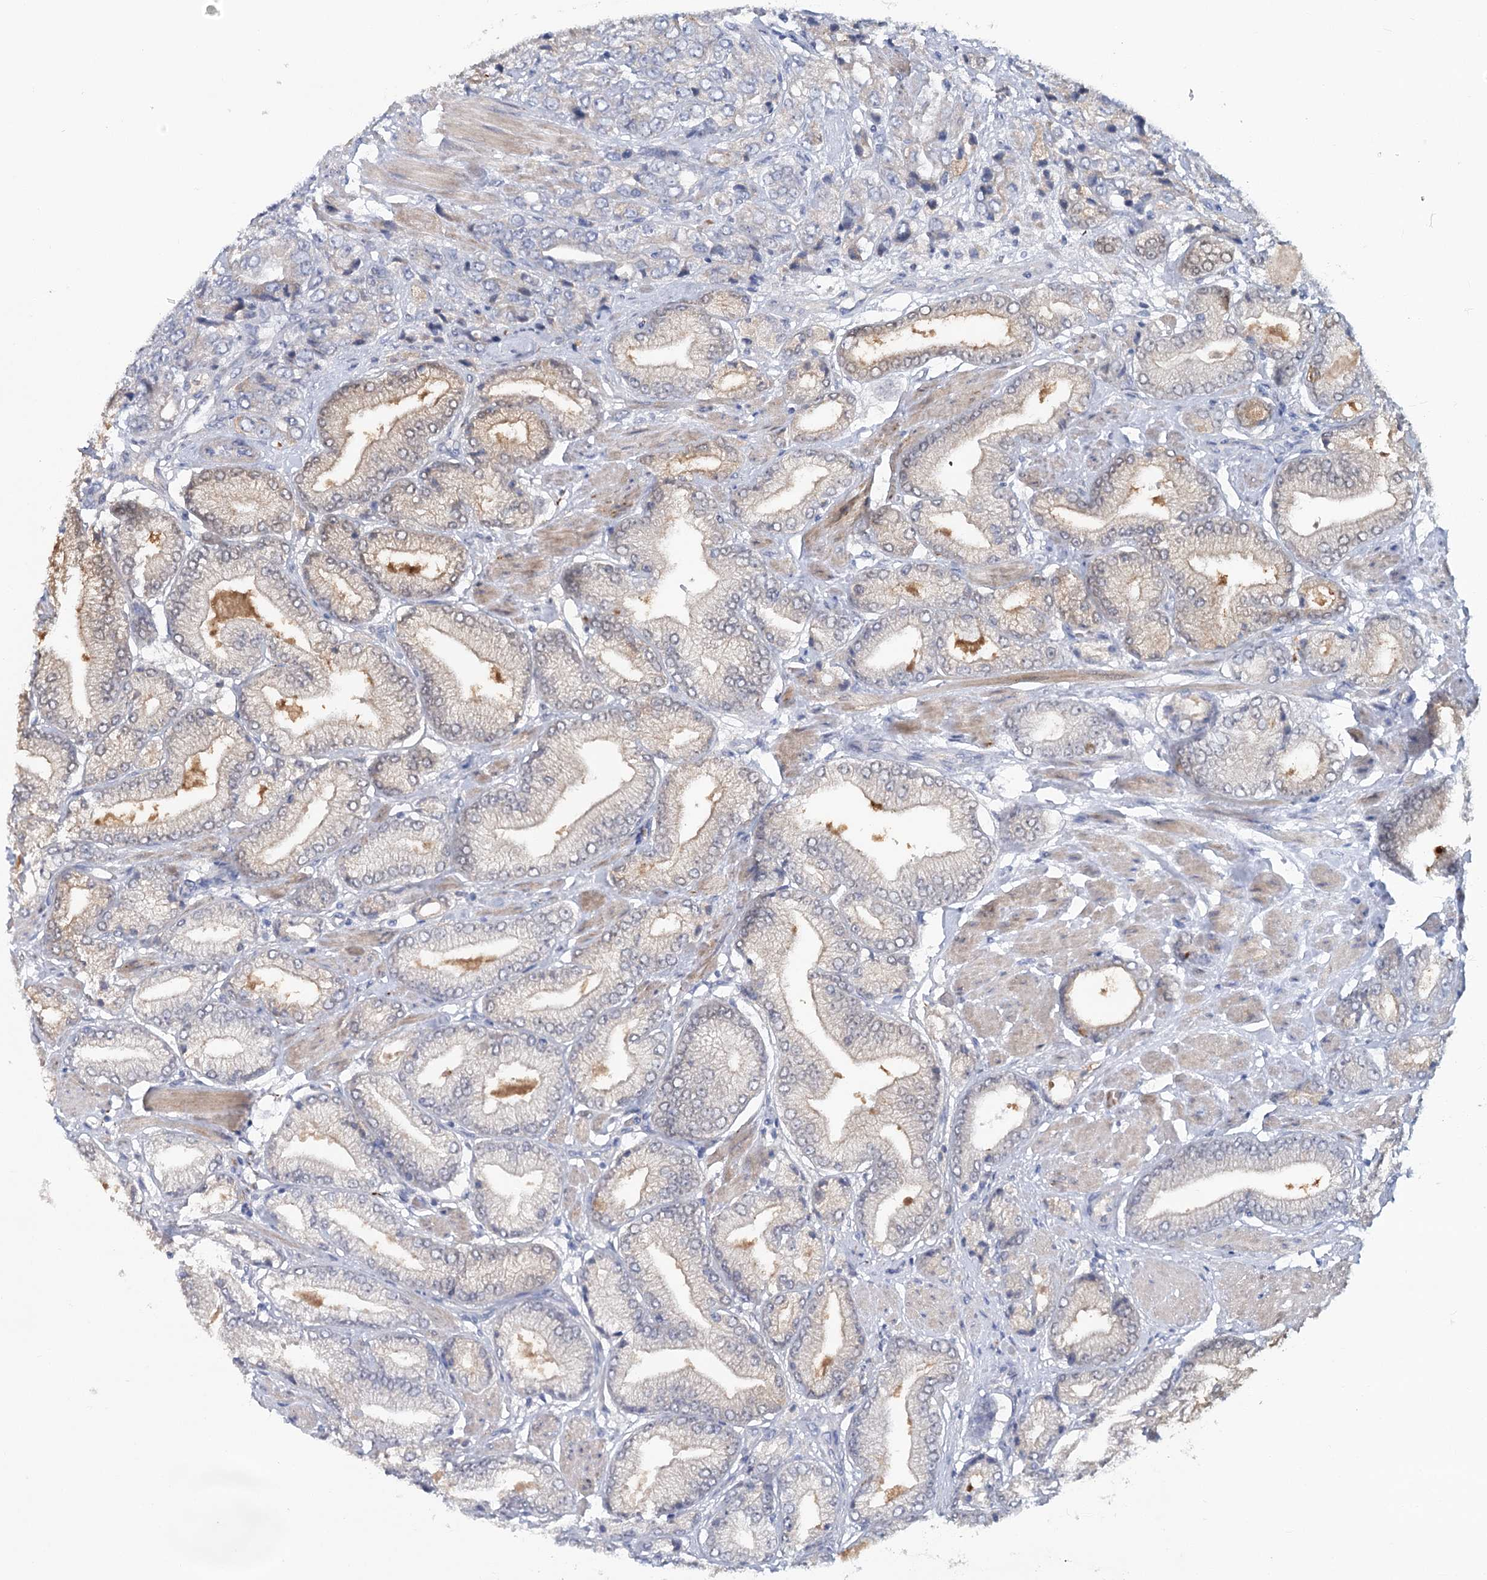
{"staining": {"intensity": "moderate", "quantity": "<25%", "location": "cytoplasmic/membranous"}, "tissue": "prostate cancer", "cell_type": "Tumor cells", "image_type": "cancer", "snomed": [{"axis": "morphology", "description": "Adenocarcinoma, High grade"}, {"axis": "topography", "description": "Prostate"}], "caption": "Prostate high-grade adenocarcinoma stained with immunohistochemistry (IHC) demonstrates moderate cytoplasmic/membranous expression in about <25% of tumor cells.", "gene": "CIB4", "patient": {"sex": "male", "age": 50}}